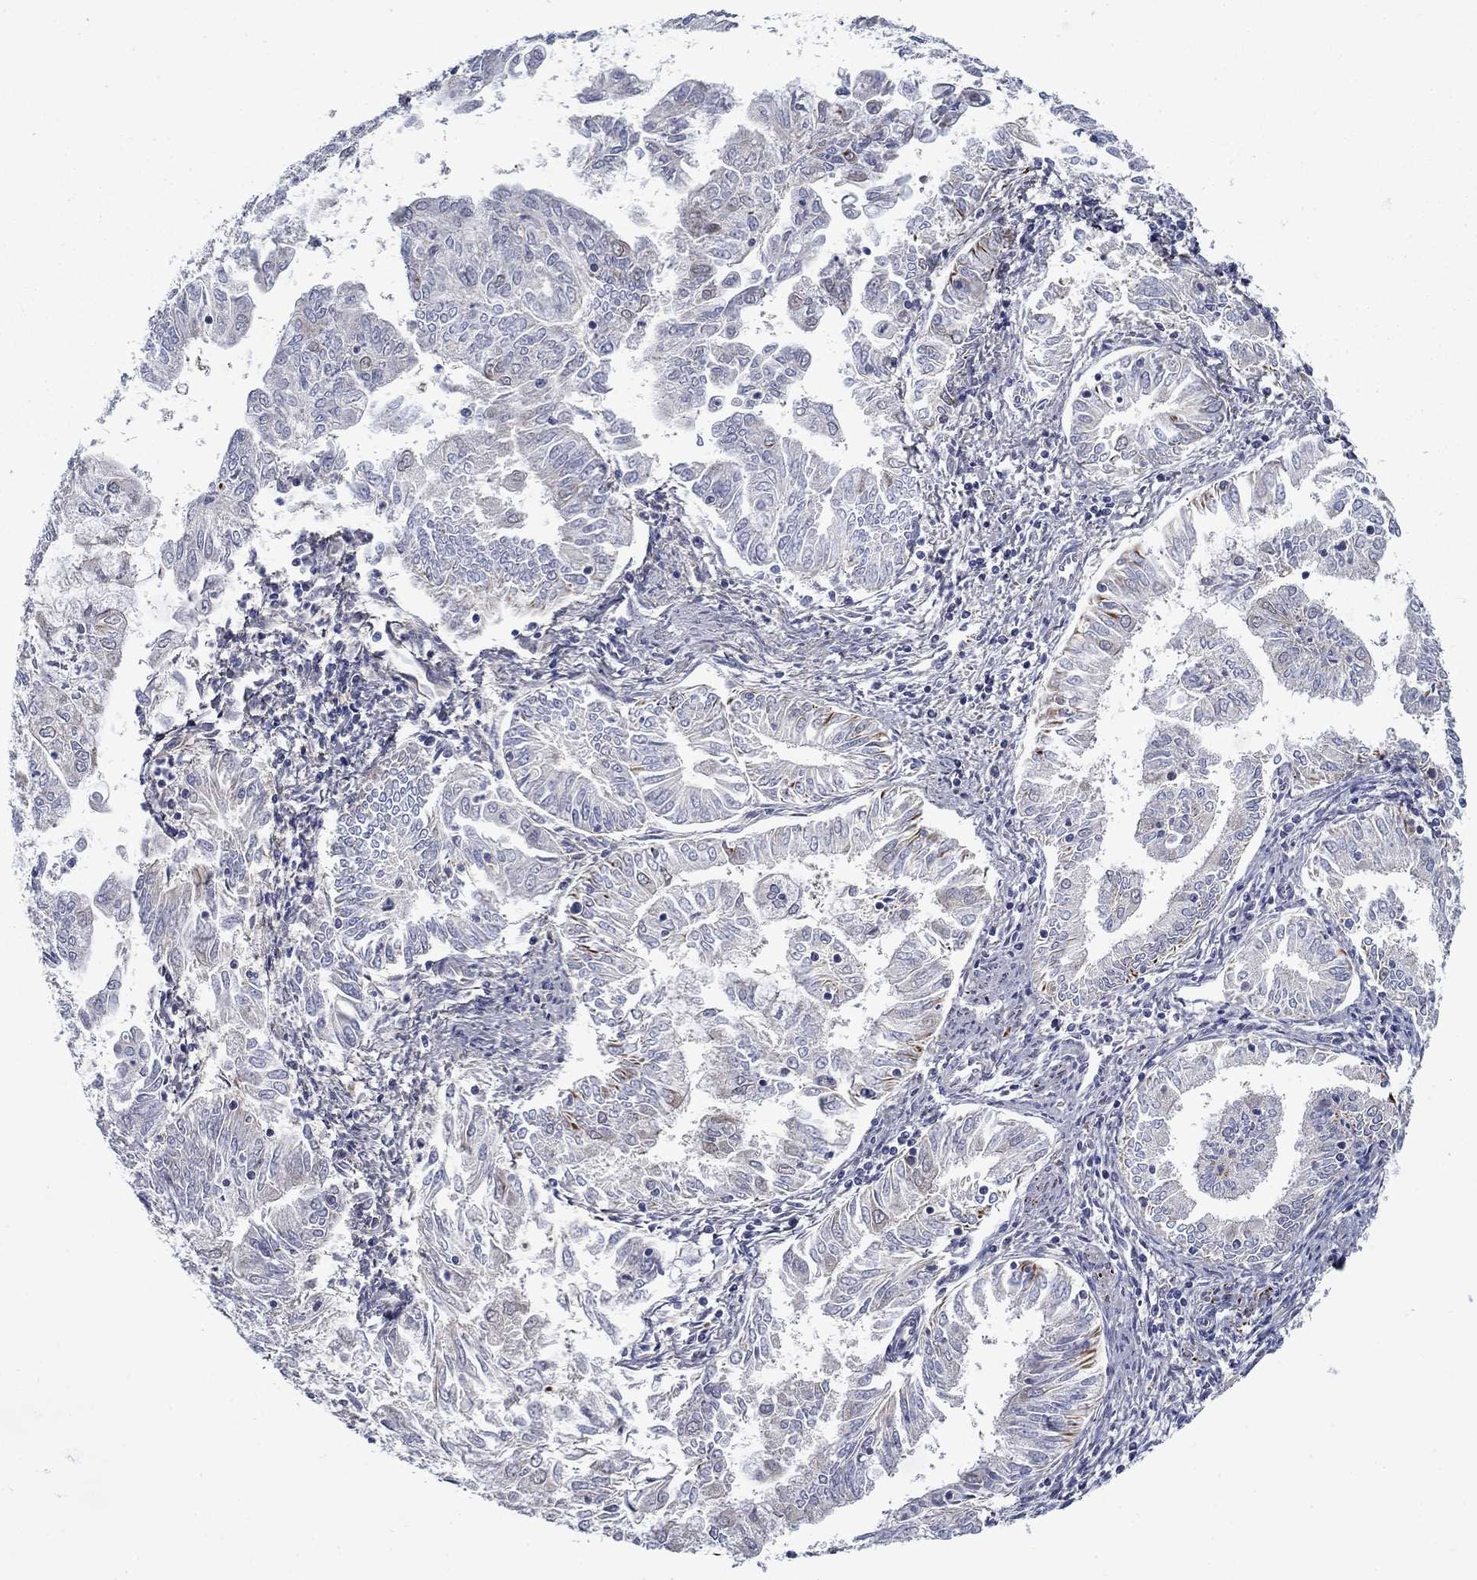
{"staining": {"intensity": "moderate", "quantity": "<25%", "location": "cytoplasmic/membranous"}, "tissue": "endometrial cancer", "cell_type": "Tumor cells", "image_type": "cancer", "snomed": [{"axis": "morphology", "description": "Adenocarcinoma, NOS"}, {"axis": "topography", "description": "Endometrium"}], "caption": "Tumor cells demonstrate low levels of moderate cytoplasmic/membranous positivity in approximately <25% of cells in human adenocarcinoma (endometrial).", "gene": "LACTB2", "patient": {"sex": "female", "age": 56}}